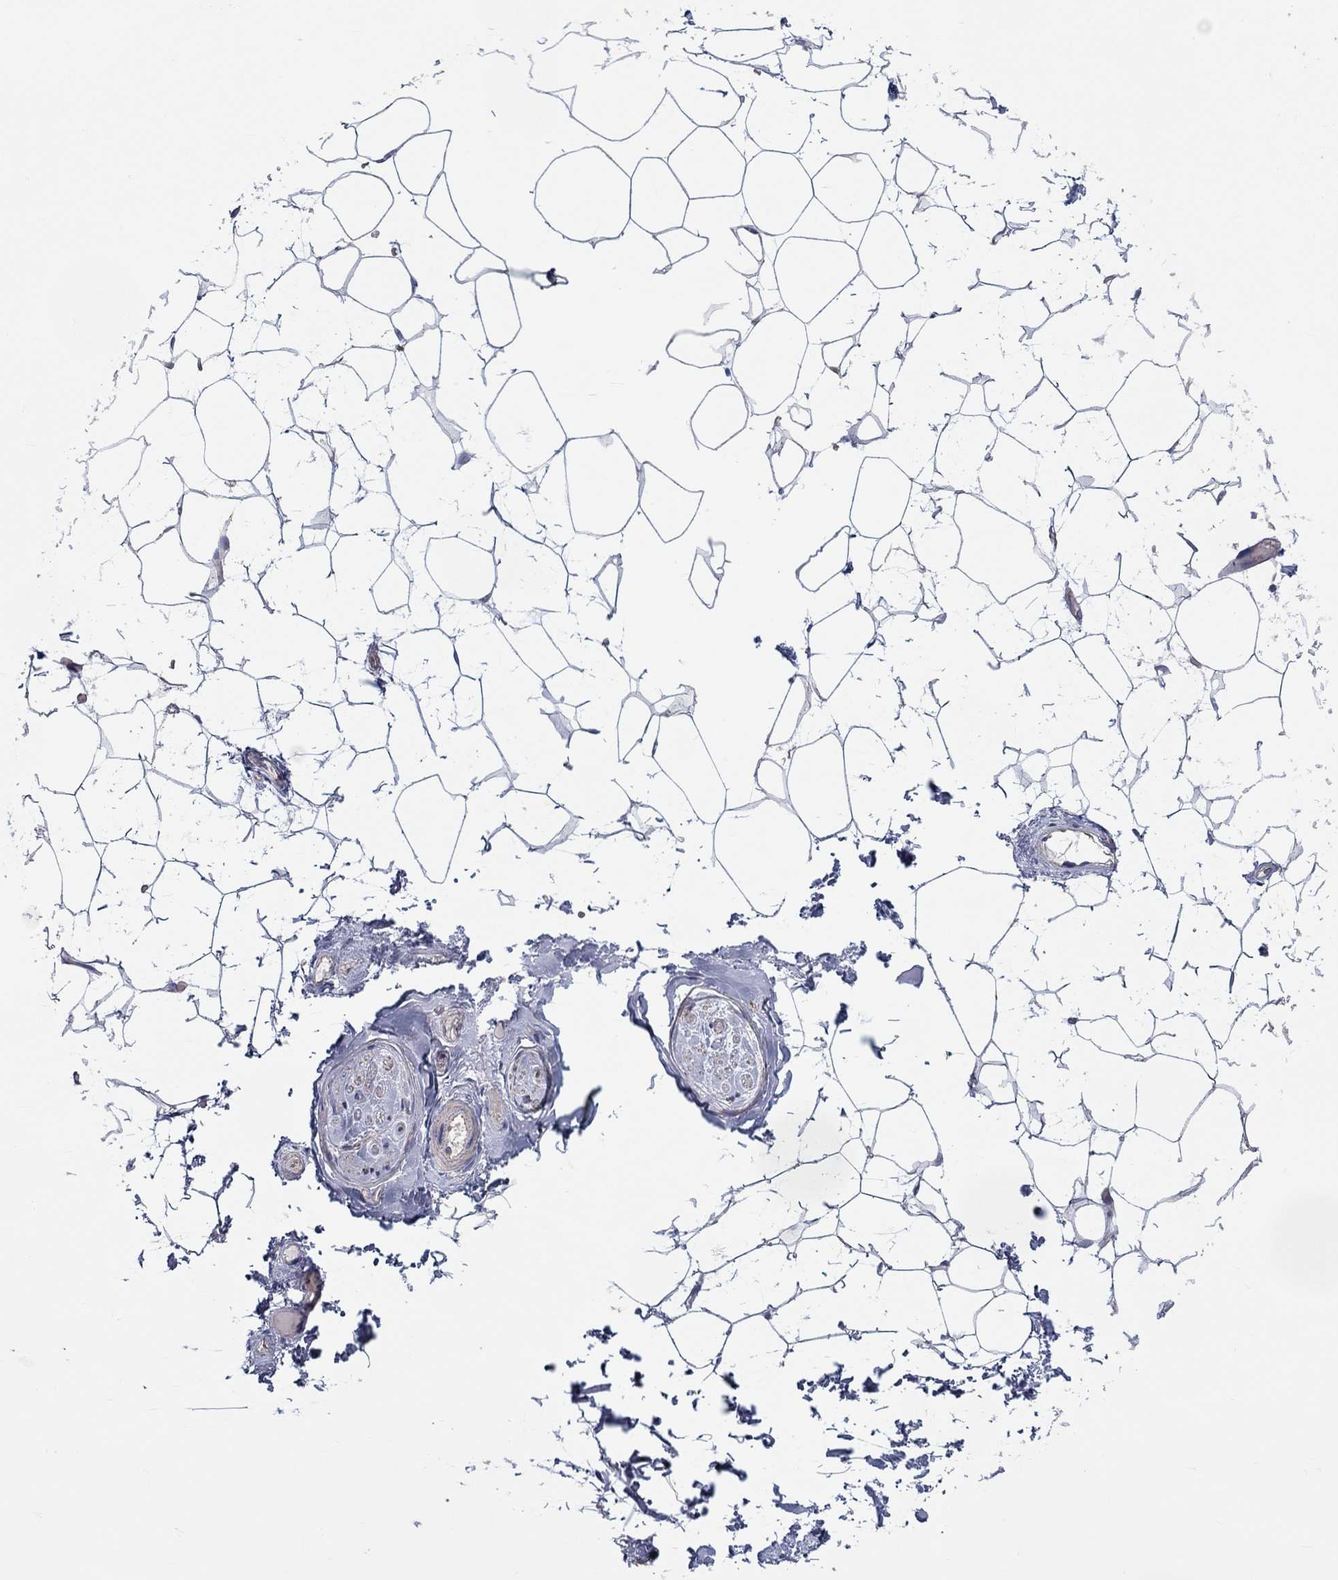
{"staining": {"intensity": "negative", "quantity": "none", "location": "none"}, "tissue": "adipose tissue", "cell_type": "Adipocytes", "image_type": "normal", "snomed": [{"axis": "morphology", "description": "Normal tissue, NOS"}, {"axis": "topography", "description": "Skin"}, {"axis": "topography", "description": "Peripheral nerve tissue"}], "caption": "High magnification brightfield microscopy of unremarkable adipose tissue stained with DAB (3,3'-diaminobenzidine) (brown) and counterstained with hematoxylin (blue): adipocytes show no significant staining.", "gene": "BCO2", "patient": {"sex": "female", "age": 56}}